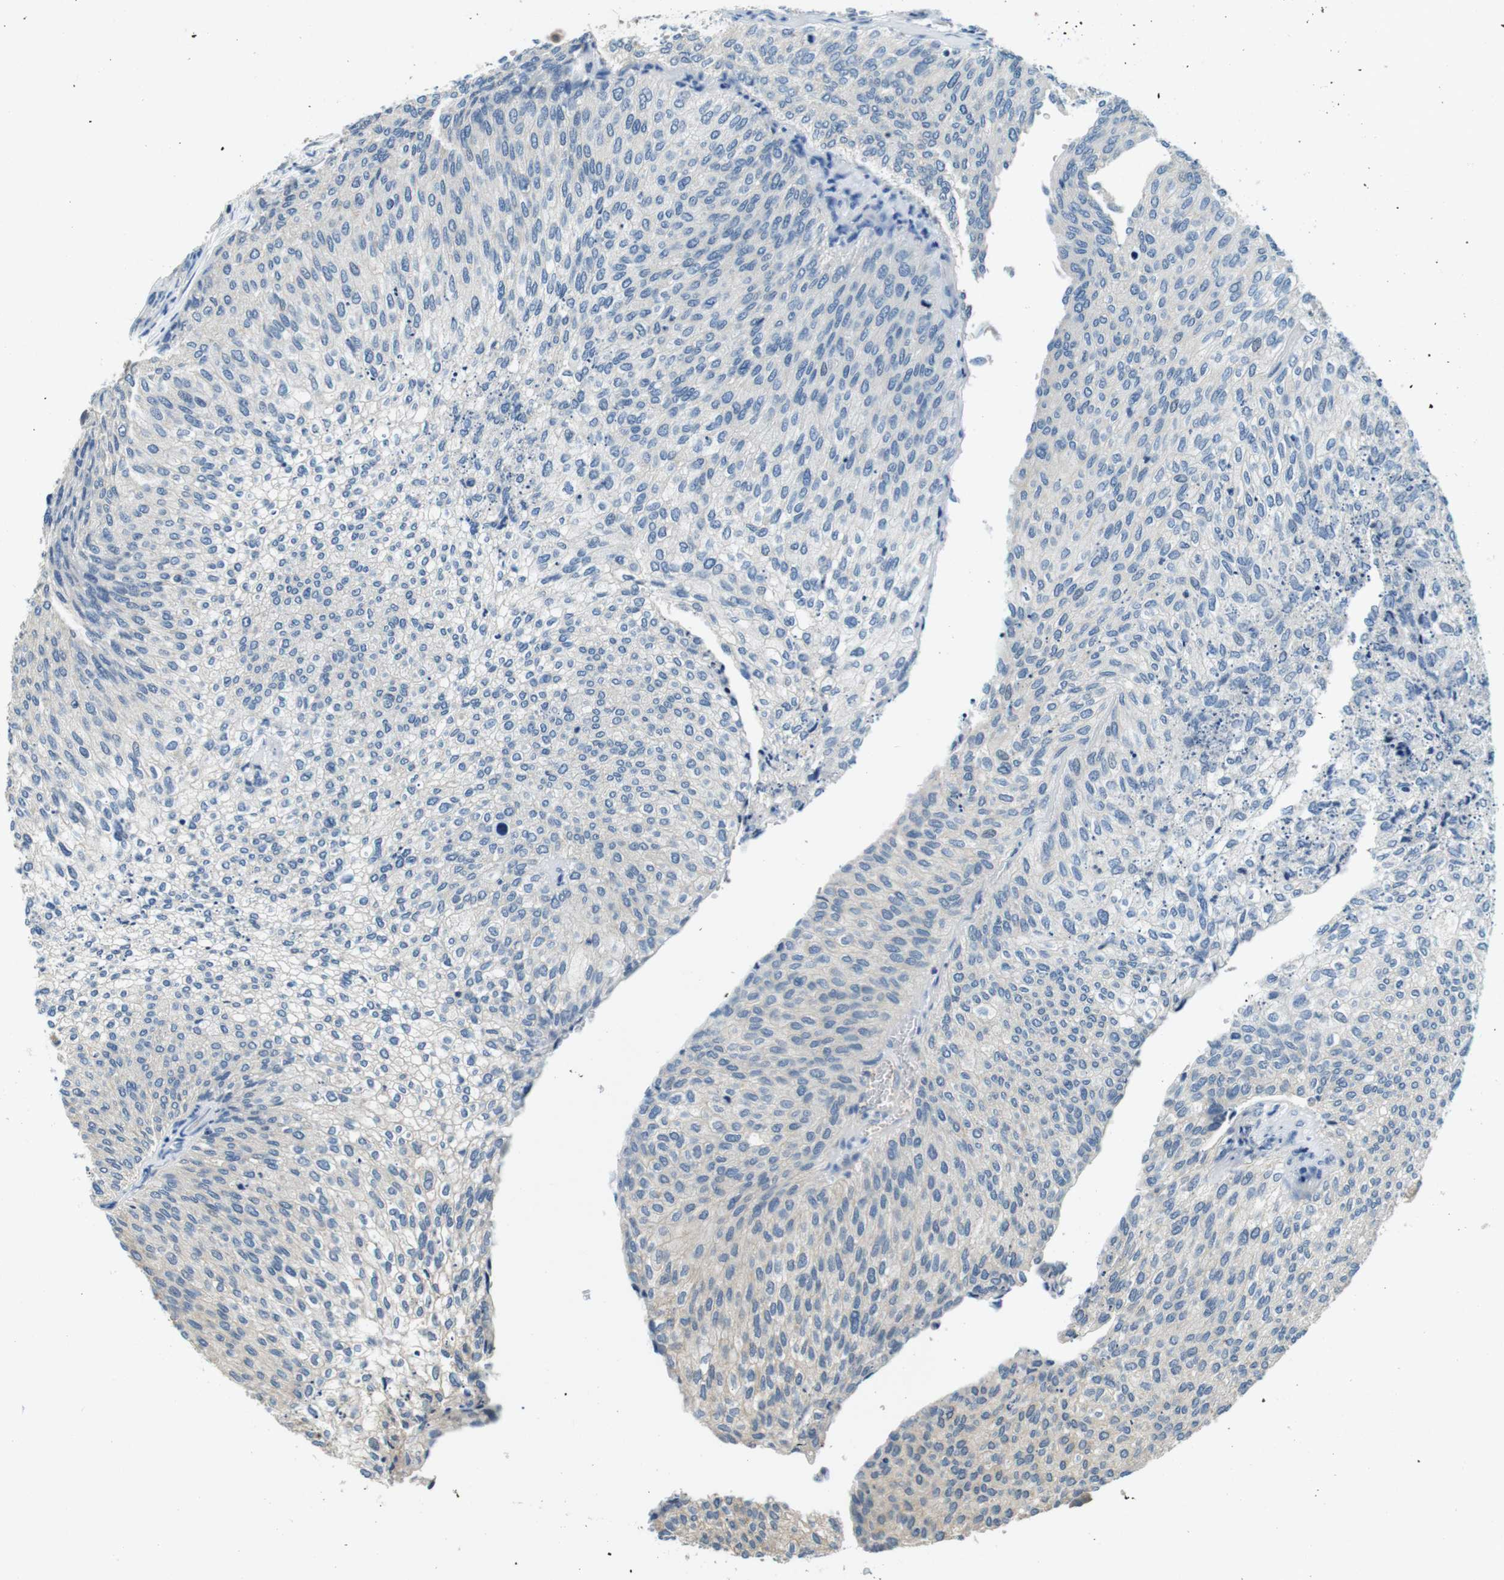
{"staining": {"intensity": "negative", "quantity": "none", "location": "none"}, "tissue": "urothelial cancer", "cell_type": "Tumor cells", "image_type": "cancer", "snomed": [{"axis": "morphology", "description": "Urothelial carcinoma, Low grade"}, {"axis": "topography", "description": "Urinary bladder"}], "caption": "Photomicrograph shows no significant protein staining in tumor cells of low-grade urothelial carcinoma.", "gene": "DTNA", "patient": {"sex": "female", "age": 79}}